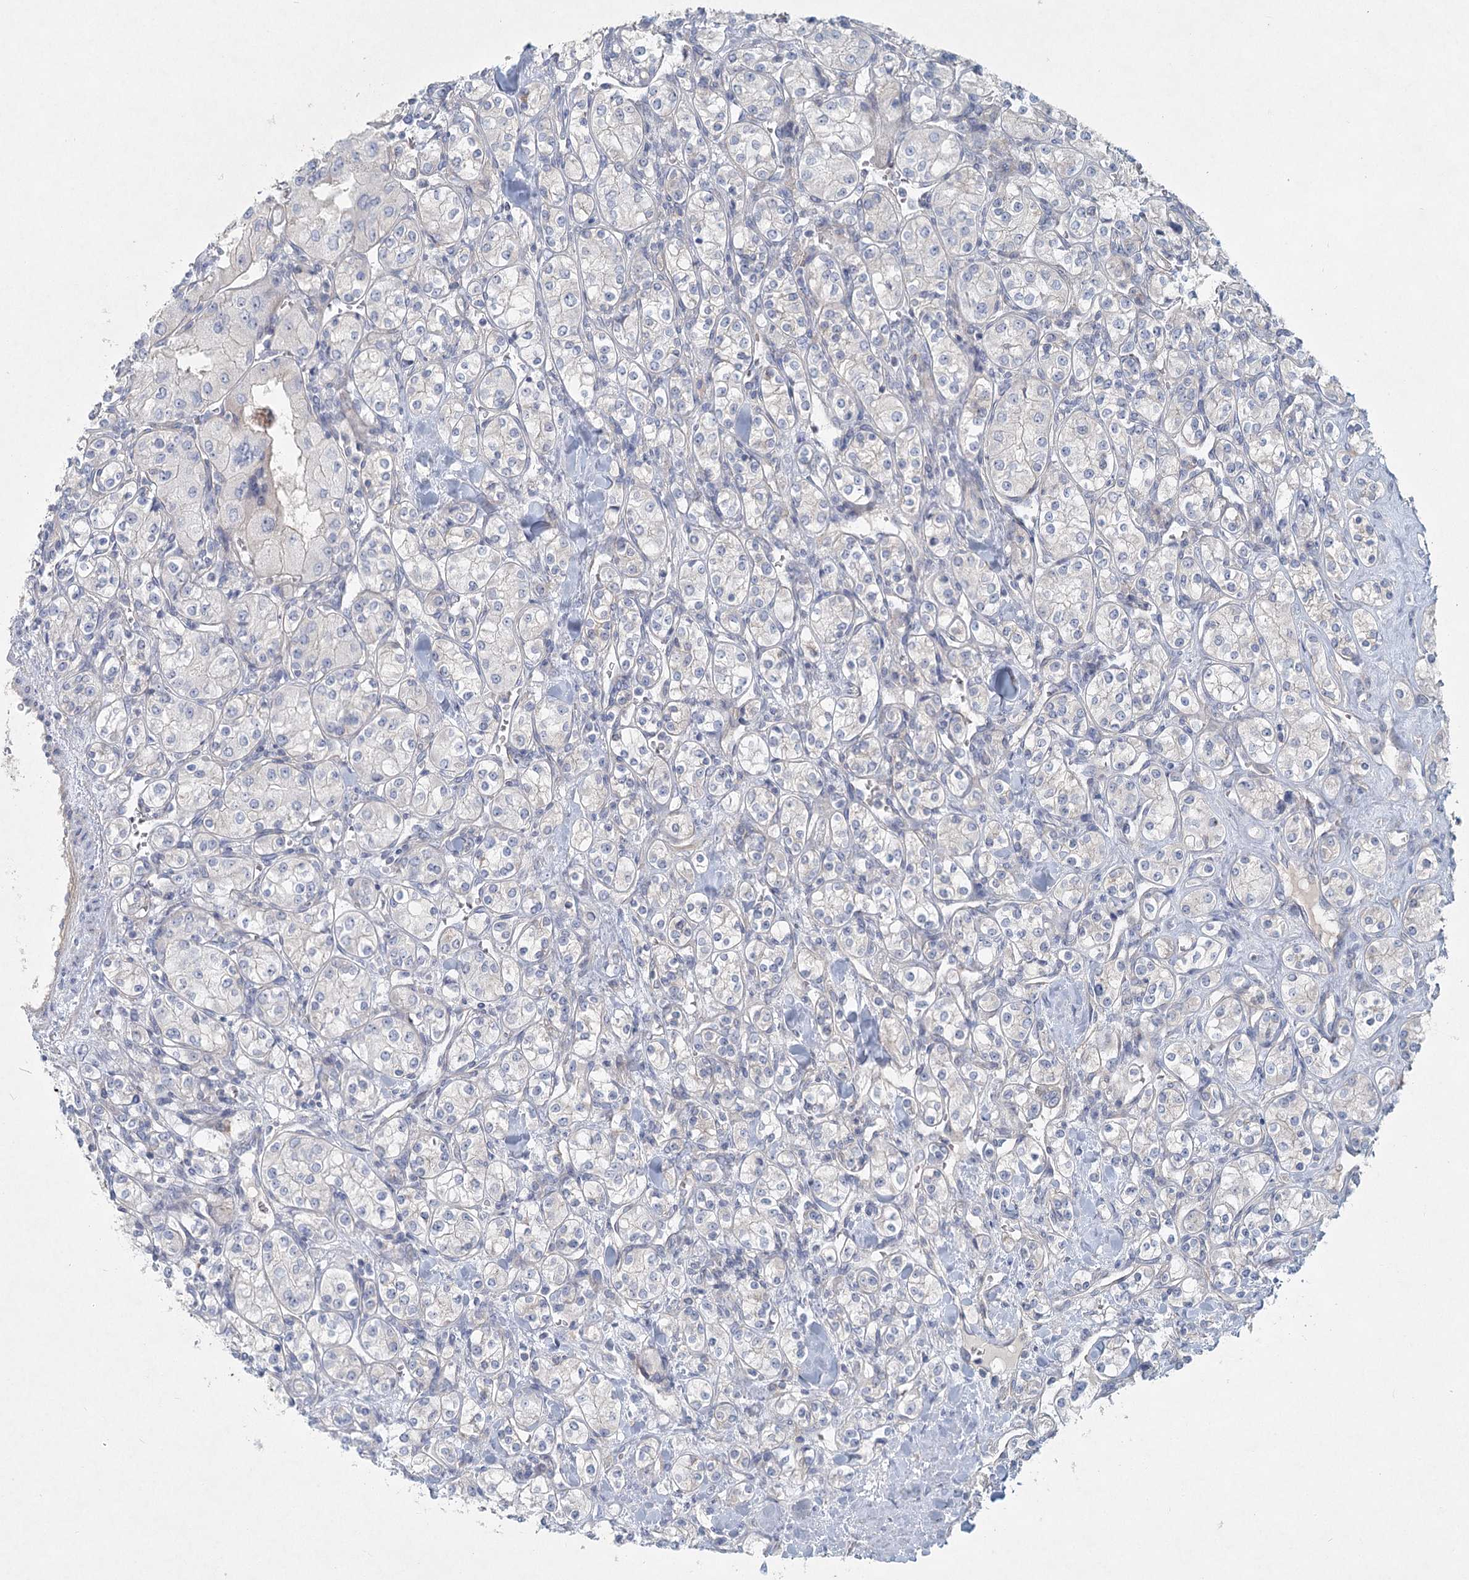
{"staining": {"intensity": "negative", "quantity": "none", "location": "none"}, "tissue": "renal cancer", "cell_type": "Tumor cells", "image_type": "cancer", "snomed": [{"axis": "morphology", "description": "Adenocarcinoma, NOS"}, {"axis": "topography", "description": "Kidney"}], "caption": "Tumor cells are negative for protein expression in human renal cancer (adenocarcinoma).", "gene": "DNMBP", "patient": {"sex": "male", "age": 77}}